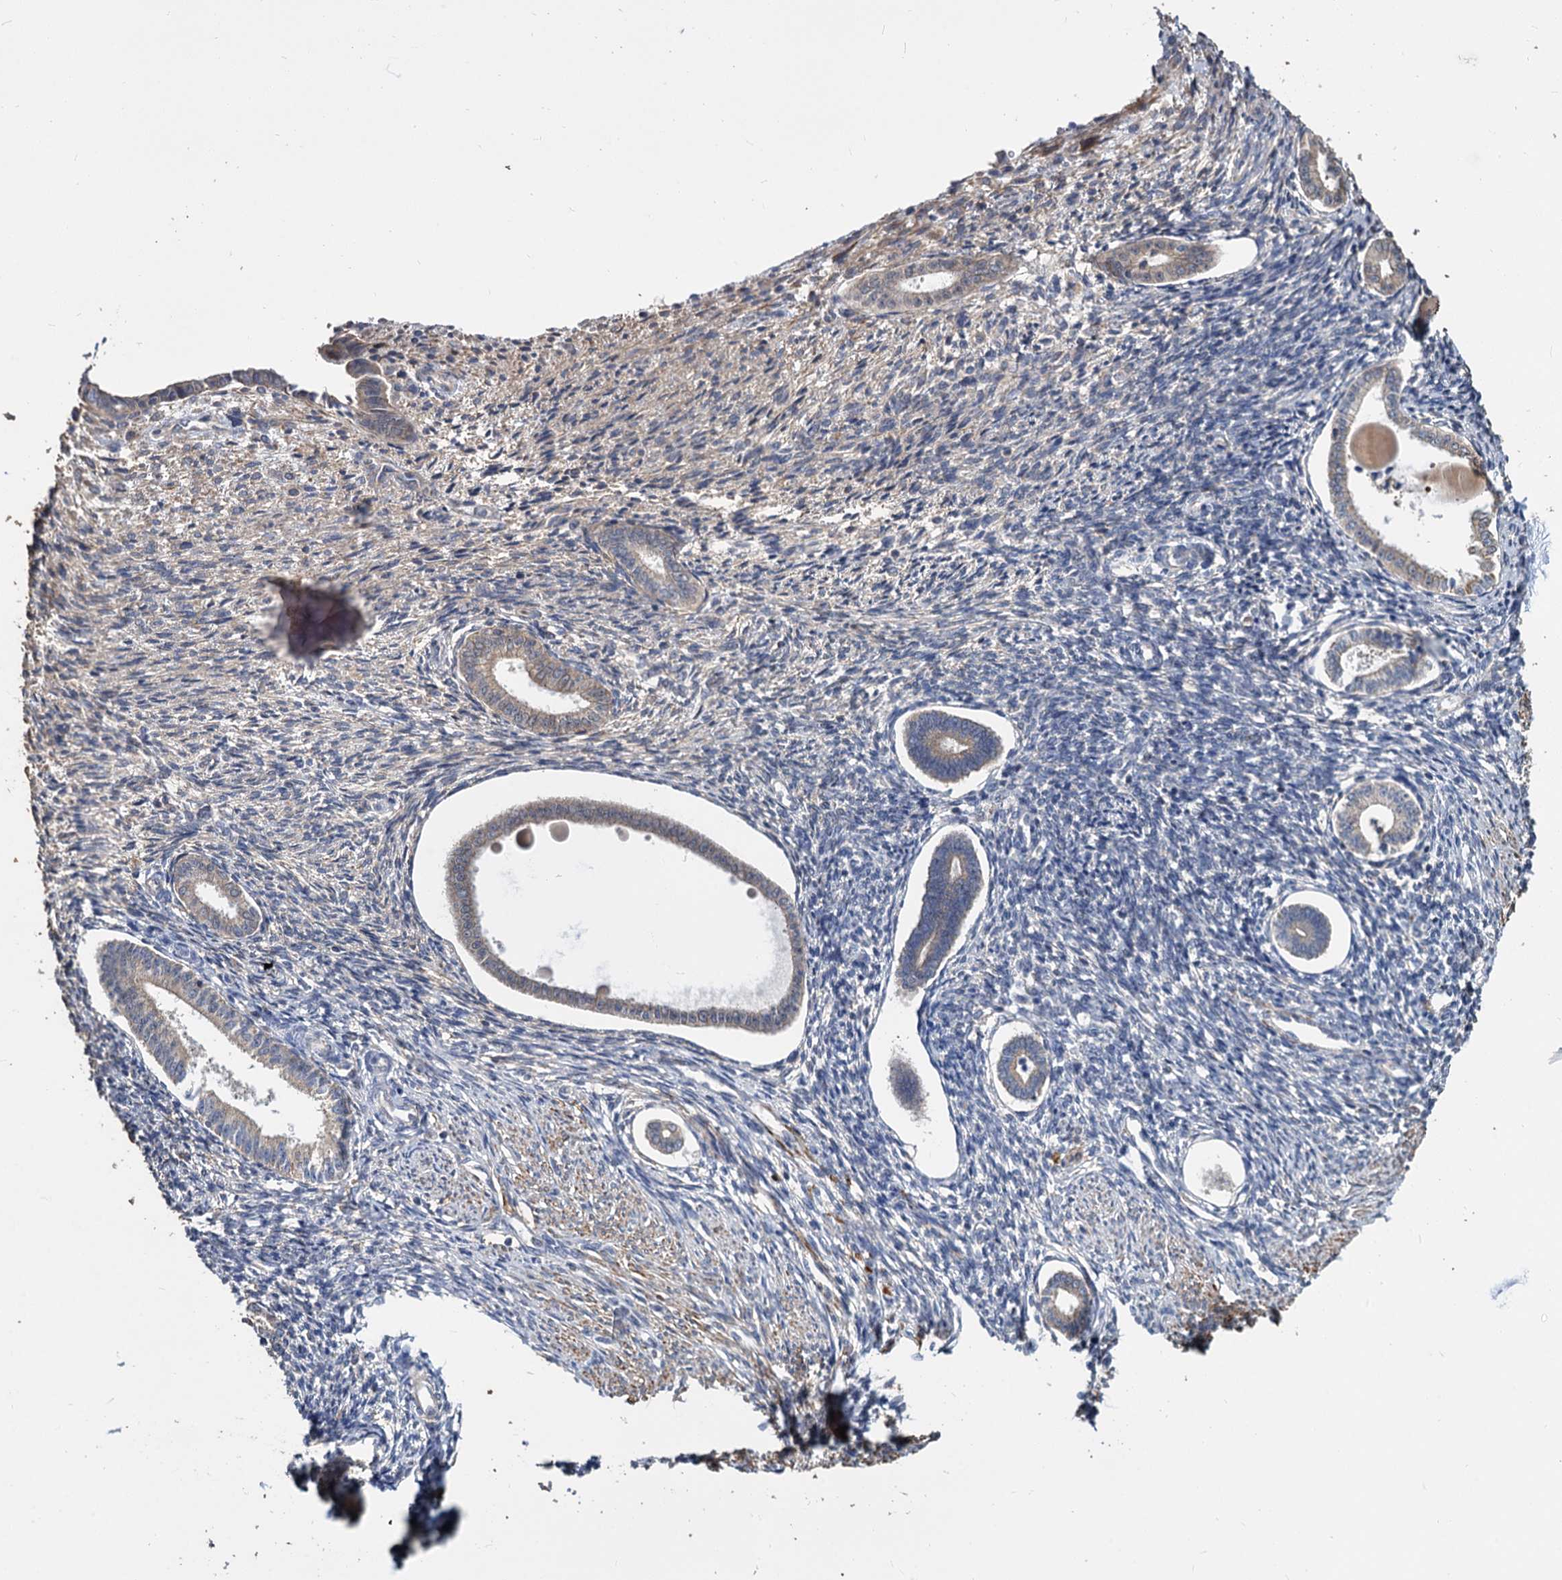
{"staining": {"intensity": "weak", "quantity": "<25%", "location": "cytoplasmic/membranous"}, "tissue": "endometrium", "cell_type": "Cells in endometrial stroma", "image_type": "normal", "snomed": [{"axis": "morphology", "description": "Normal tissue, NOS"}, {"axis": "topography", "description": "Endometrium"}], "caption": "Immunohistochemistry photomicrograph of unremarkable endometrium: endometrium stained with DAB reveals no significant protein expression in cells in endometrial stroma. (DAB (3,3'-diaminobenzidine) immunohistochemistry visualized using brightfield microscopy, high magnification).", "gene": "ALKBH7", "patient": {"sex": "female", "age": 56}}